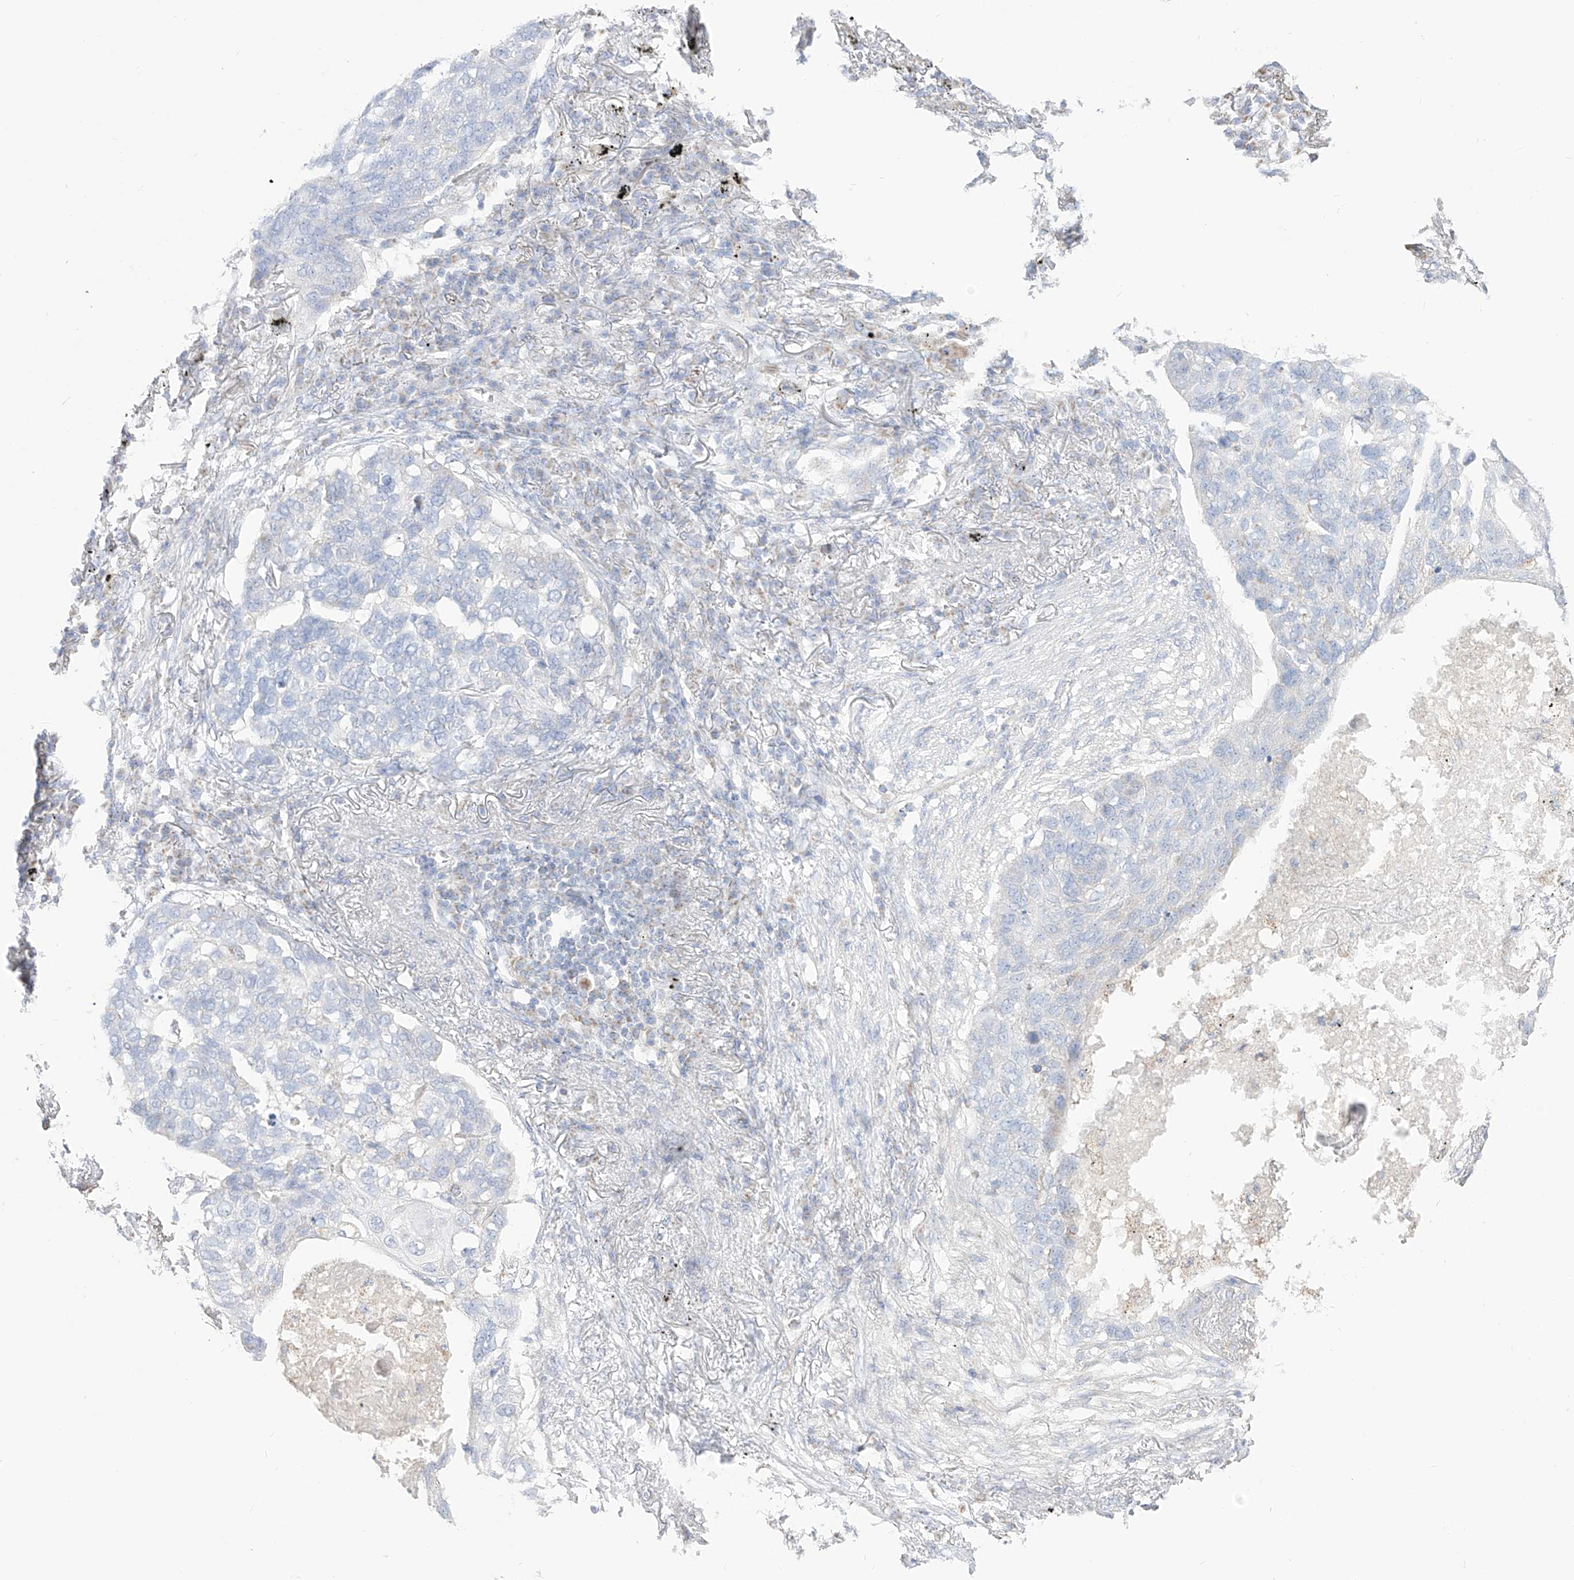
{"staining": {"intensity": "negative", "quantity": "none", "location": "none"}, "tissue": "lung cancer", "cell_type": "Tumor cells", "image_type": "cancer", "snomed": [{"axis": "morphology", "description": "Squamous cell carcinoma, NOS"}, {"axis": "topography", "description": "Lung"}], "caption": "High magnification brightfield microscopy of squamous cell carcinoma (lung) stained with DAB (3,3'-diaminobenzidine) (brown) and counterstained with hematoxylin (blue): tumor cells show no significant expression. Nuclei are stained in blue.", "gene": "RCHY1", "patient": {"sex": "female", "age": 63}}